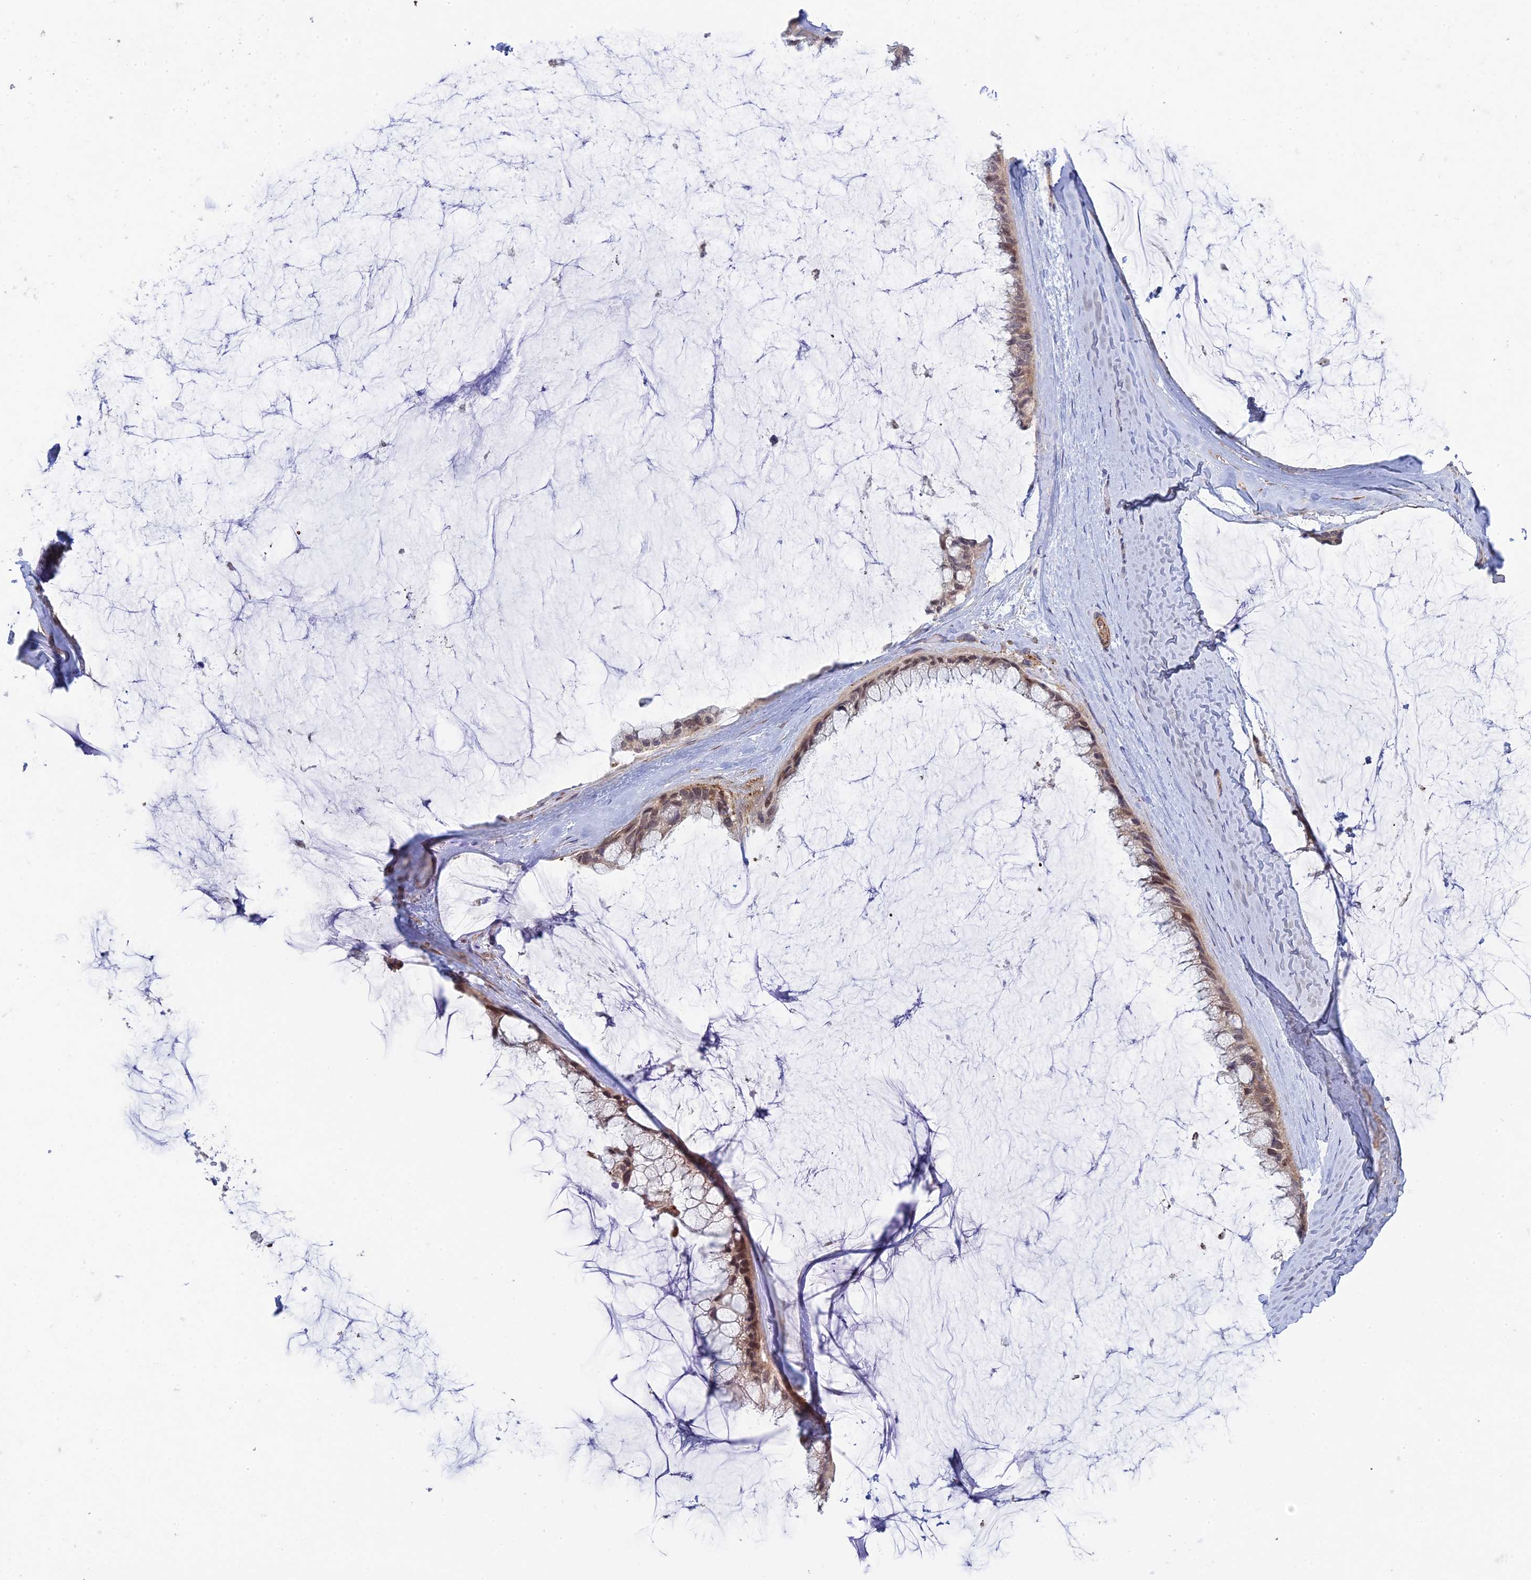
{"staining": {"intensity": "weak", "quantity": ">75%", "location": "cytoplasmic/membranous"}, "tissue": "ovarian cancer", "cell_type": "Tumor cells", "image_type": "cancer", "snomed": [{"axis": "morphology", "description": "Cystadenocarcinoma, mucinous, NOS"}, {"axis": "topography", "description": "Ovary"}], "caption": "Immunohistochemistry (IHC) micrograph of human ovarian mucinous cystadenocarcinoma stained for a protein (brown), which shows low levels of weak cytoplasmic/membranous positivity in about >75% of tumor cells.", "gene": "INCA1", "patient": {"sex": "female", "age": 39}}